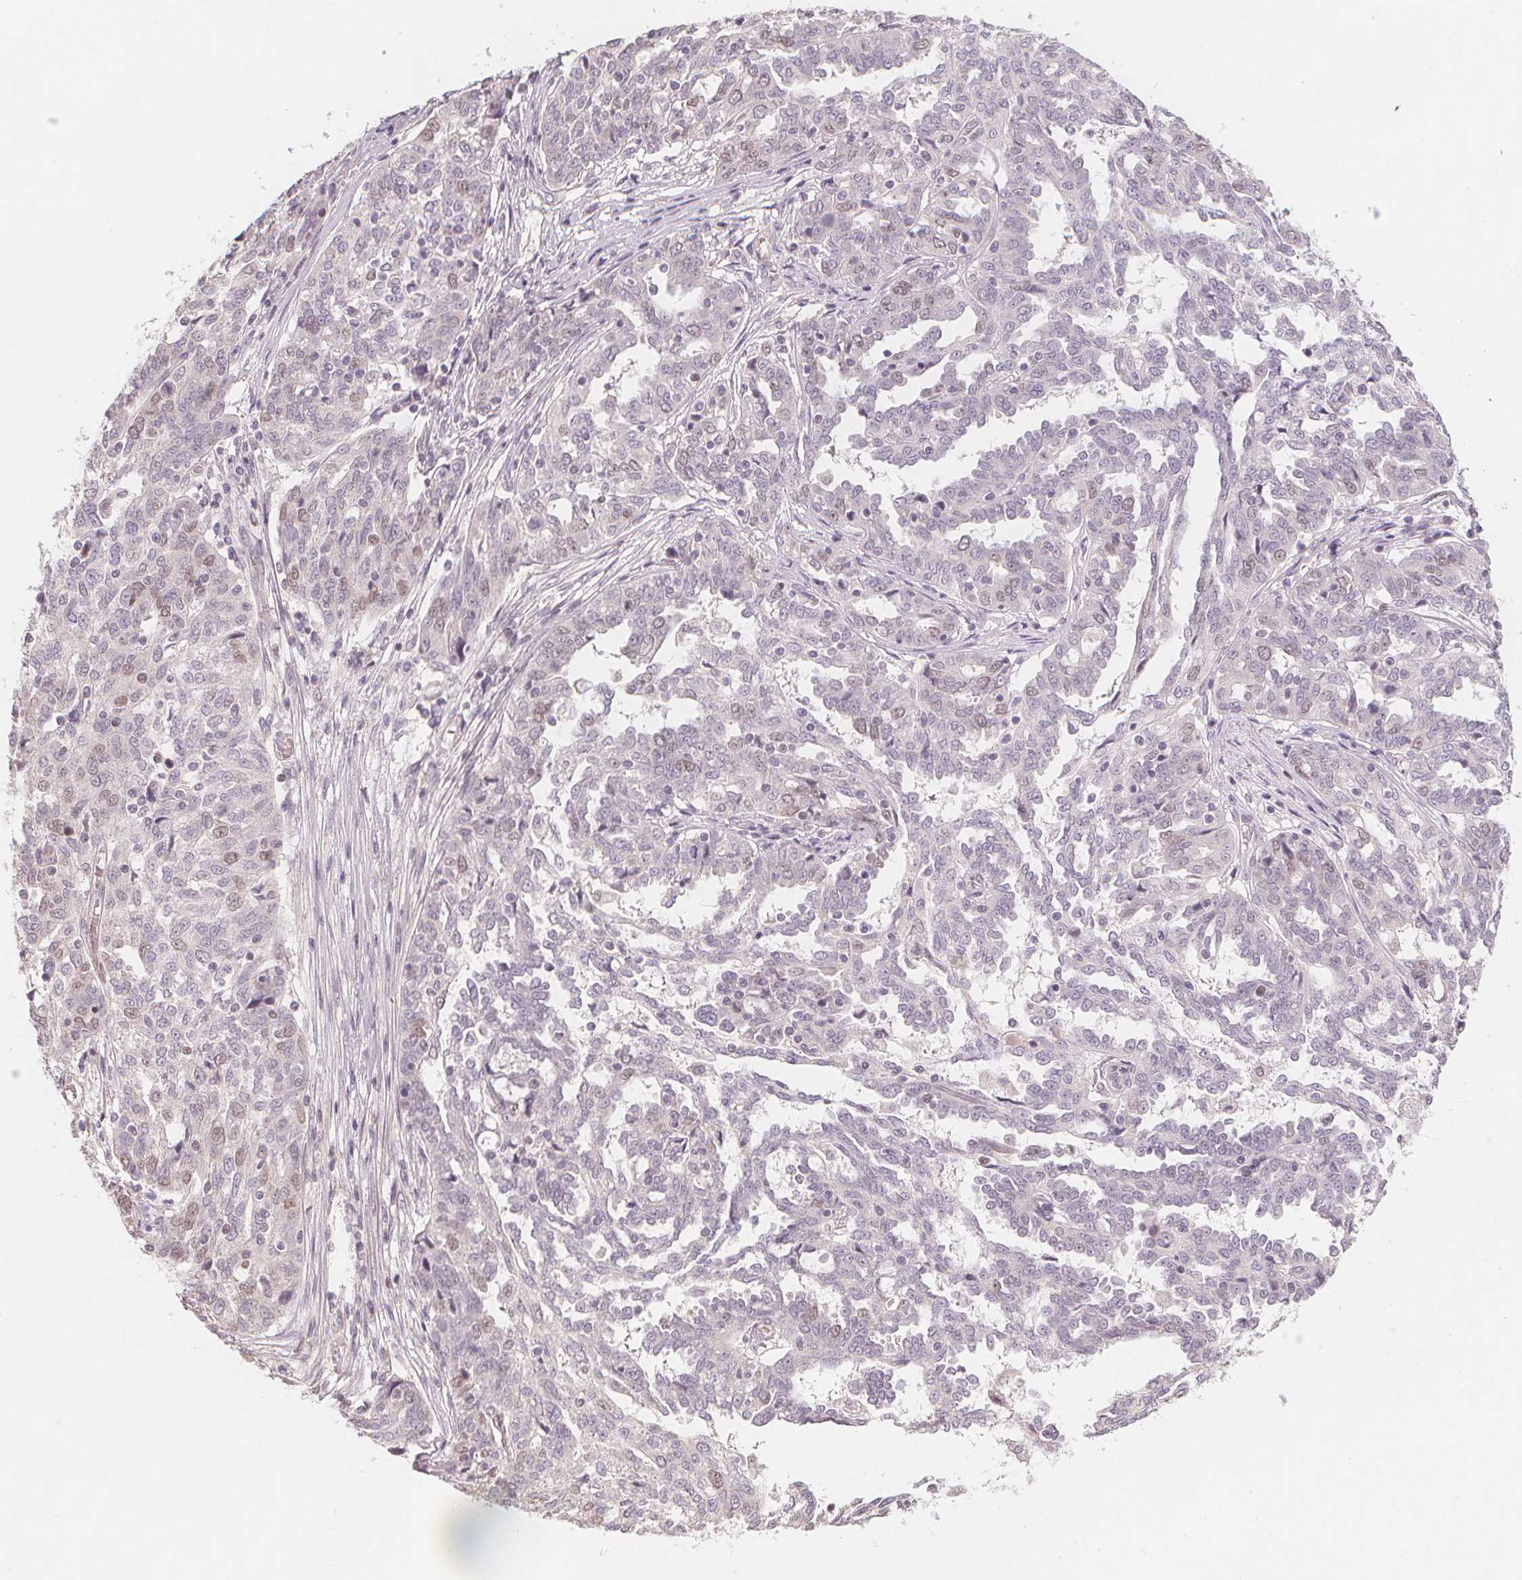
{"staining": {"intensity": "negative", "quantity": "none", "location": "none"}, "tissue": "ovarian cancer", "cell_type": "Tumor cells", "image_type": "cancer", "snomed": [{"axis": "morphology", "description": "Cystadenocarcinoma, serous, NOS"}, {"axis": "topography", "description": "Ovary"}], "caption": "Immunohistochemical staining of ovarian cancer (serous cystadenocarcinoma) displays no significant positivity in tumor cells.", "gene": "TIPIN", "patient": {"sex": "female", "age": 67}}